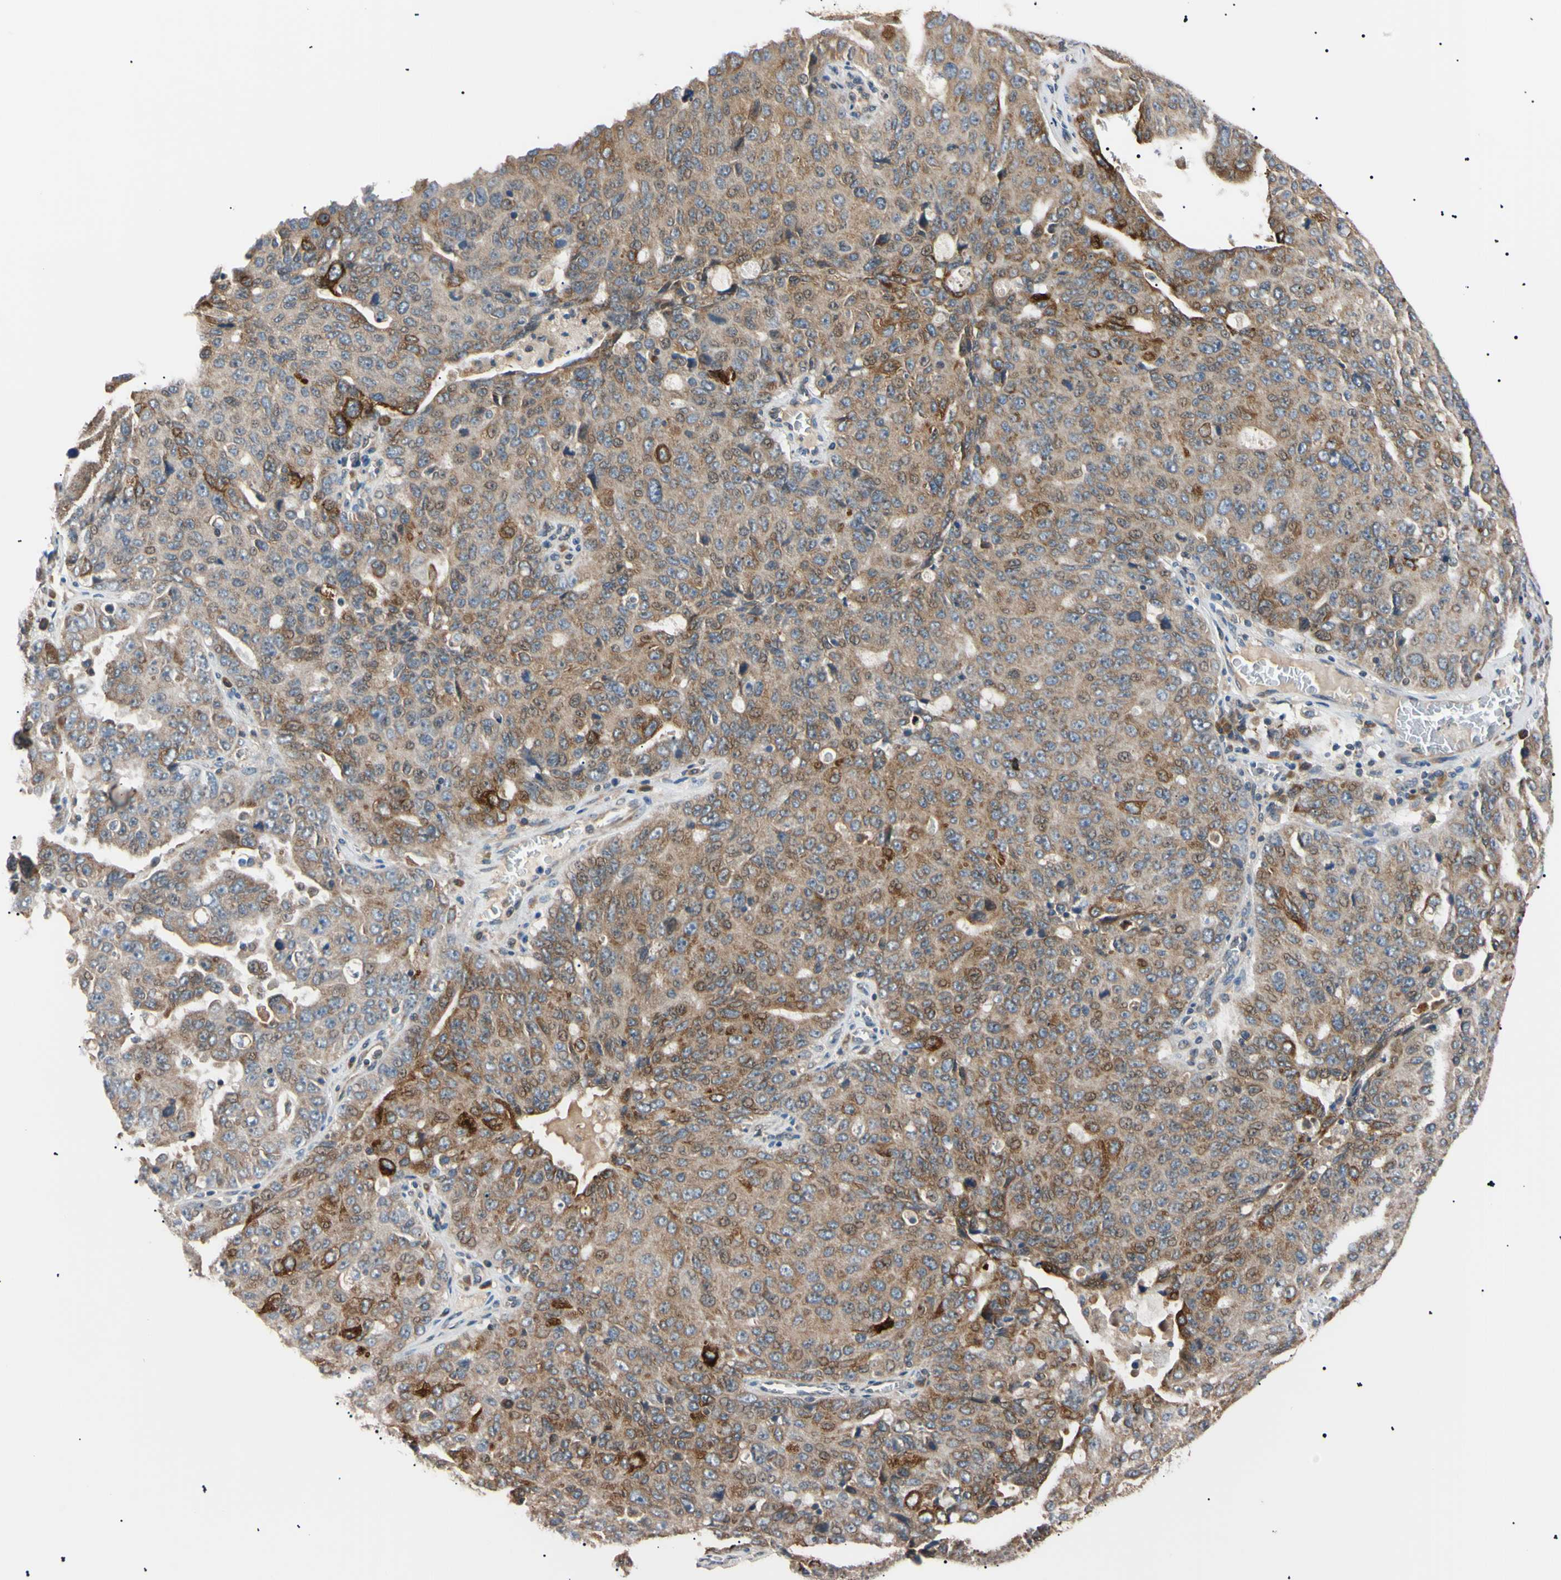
{"staining": {"intensity": "moderate", "quantity": ">75%", "location": "cytoplasmic/membranous"}, "tissue": "ovarian cancer", "cell_type": "Tumor cells", "image_type": "cancer", "snomed": [{"axis": "morphology", "description": "Carcinoma, endometroid"}, {"axis": "topography", "description": "Ovary"}], "caption": "This is a photomicrograph of IHC staining of ovarian cancer (endometroid carcinoma), which shows moderate expression in the cytoplasmic/membranous of tumor cells.", "gene": "VAPA", "patient": {"sex": "female", "age": 62}}